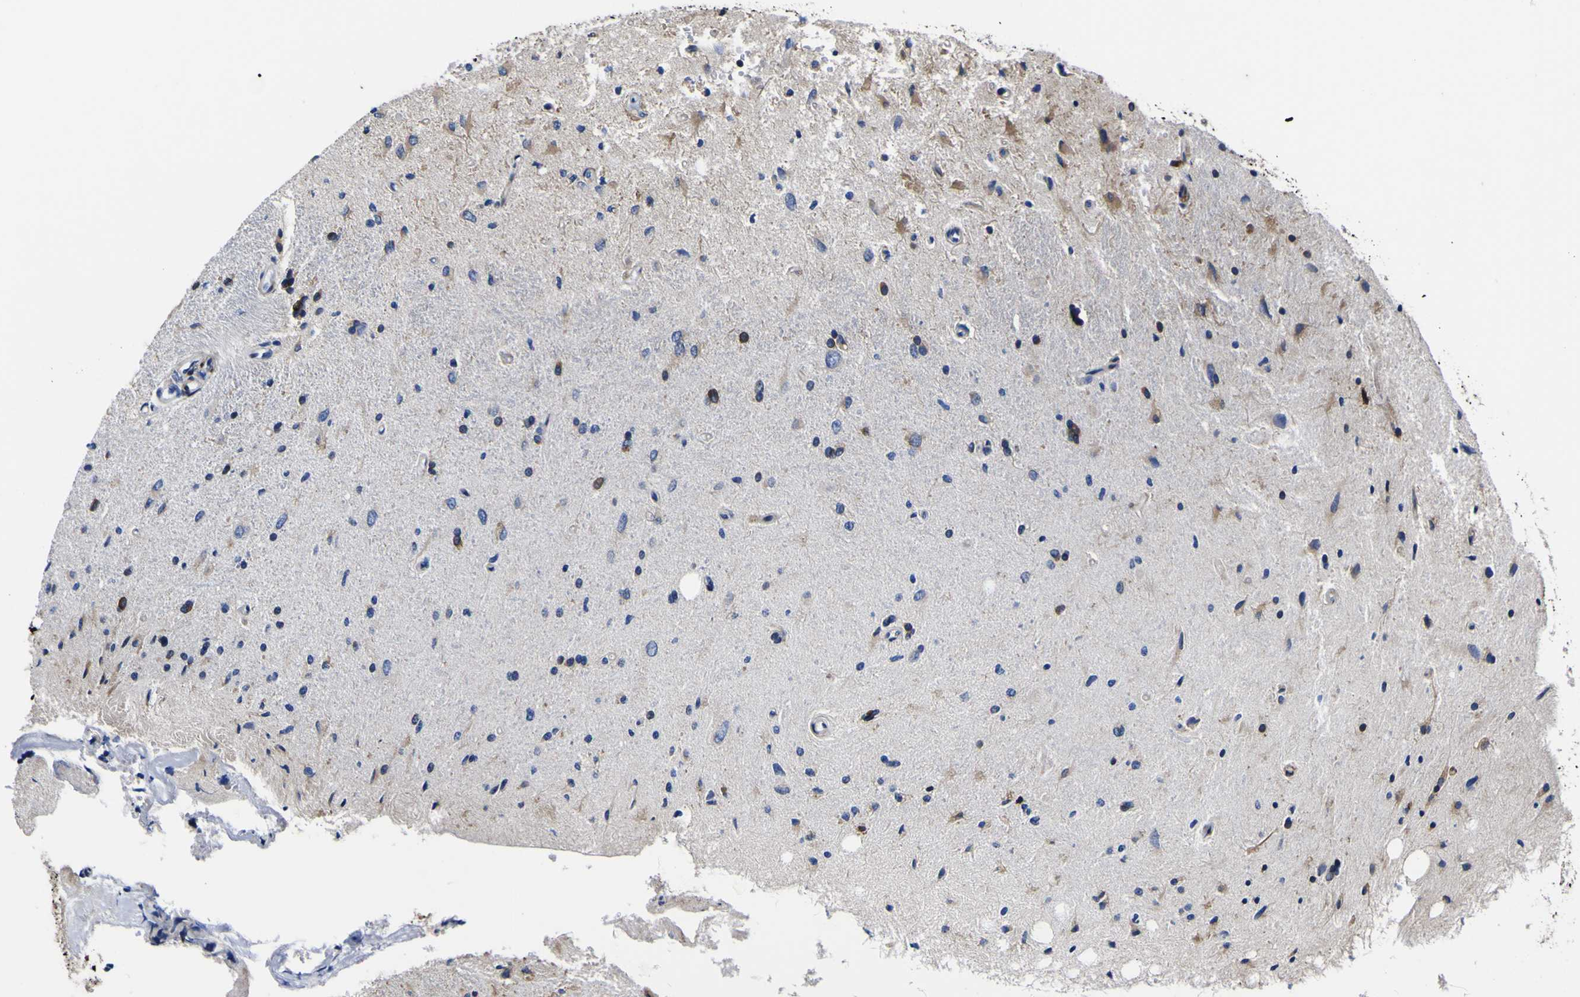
{"staining": {"intensity": "weak", "quantity": "<25%", "location": "cytoplasmic/membranous"}, "tissue": "glioma", "cell_type": "Tumor cells", "image_type": "cancer", "snomed": [{"axis": "morphology", "description": "Glioma, malignant, Low grade"}, {"axis": "topography", "description": "Brain"}], "caption": "Immunohistochemistry of malignant glioma (low-grade) shows no expression in tumor cells. (DAB (3,3'-diaminobenzidine) immunohistochemistry visualized using brightfield microscopy, high magnification).", "gene": "SCD", "patient": {"sex": "male", "age": 77}}